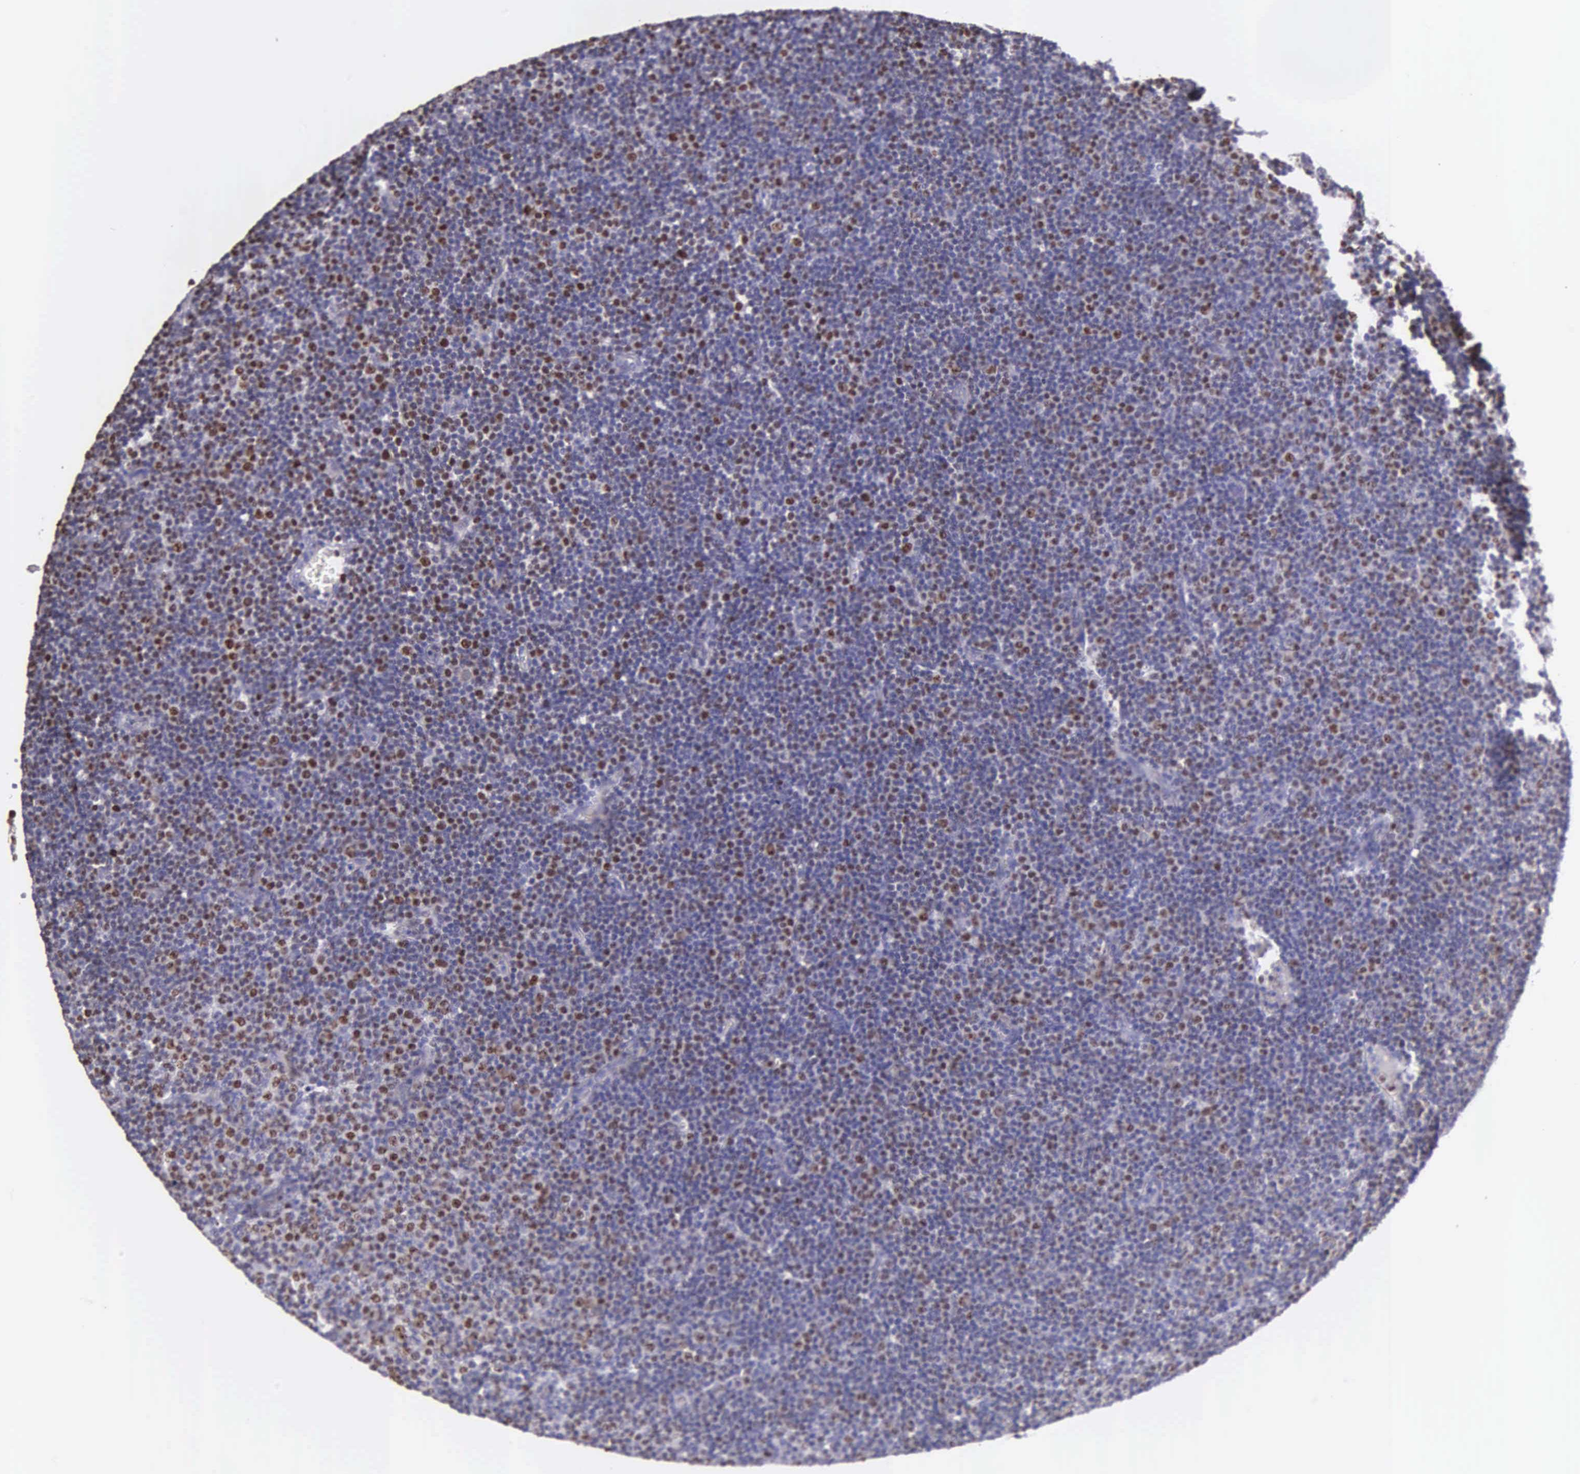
{"staining": {"intensity": "moderate", "quantity": "25%-75%", "location": "nuclear"}, "tissue": "lymphoma", "cell_type": "Tumor cells", "image_type": "cancer", "snomed": [{"axis": "morphology", "description": "Malignant lymphoma, non-Hodgkin's type, Low grade"}, {"axis": "topography", "description": "Lymph node"}], "caption": "IHC (DAB (3,3'-diaminobenzidine)) staining of human malignant lymphoma, non-Hodgkin's type (low-grade) demonstrates moderate nuclear protein positivity in approximately 25%-75% of tumor cells.", "gene": "MCM5", "patient": {"sex": "male", "age": 57}}